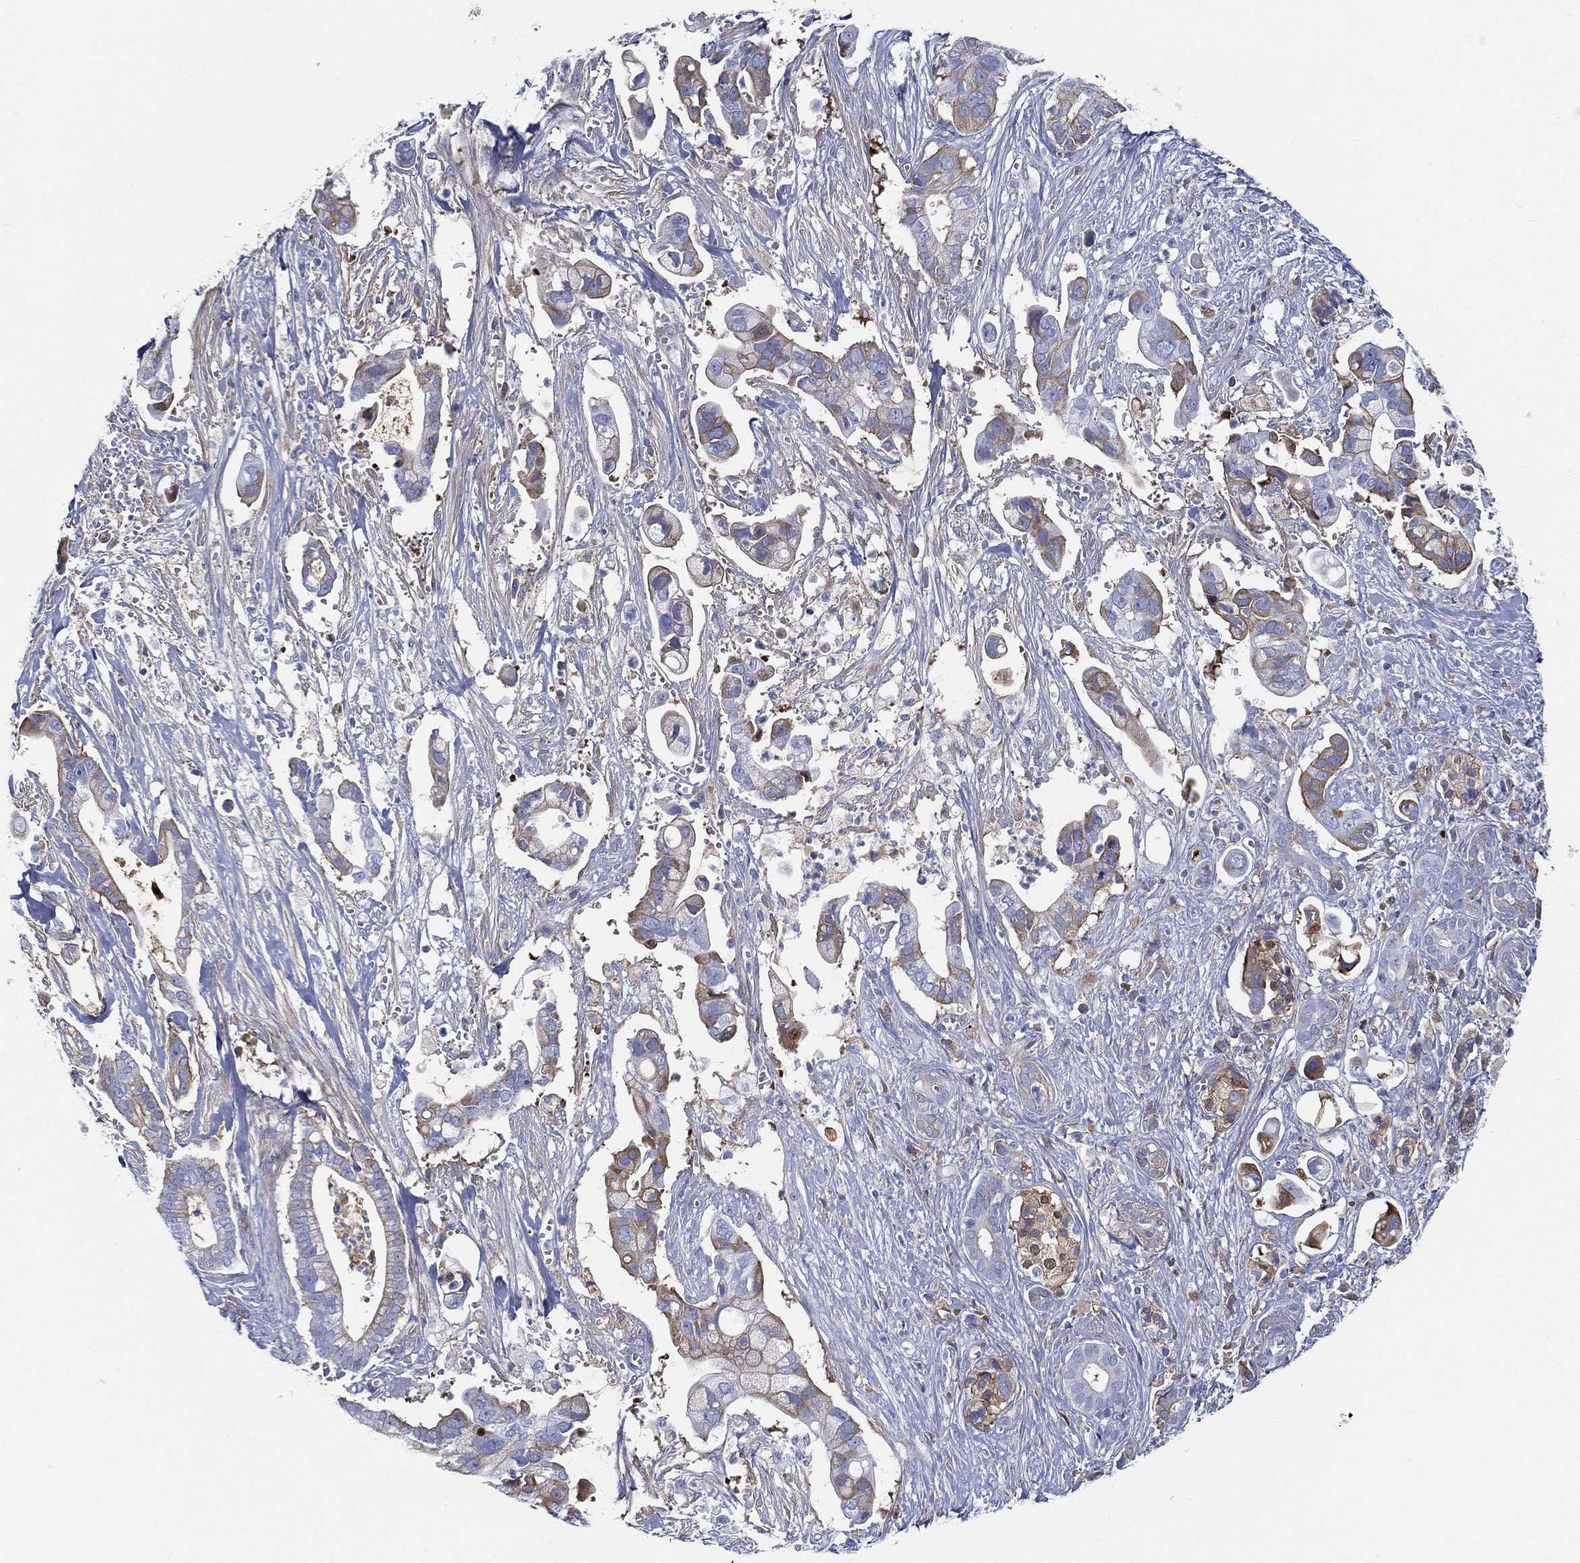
{"staining": {"intensity": "moderate", "quantity": "<25%", "location": "cytoplasmic/membranous"}, "tissue": "pancreatic cancer", "cell_type": "Tumor cells", "image_type": "cancer", "snomed": [{"axis": "morphology", "description": "Adenocarcinoma, NOS"}, {"axis": "topography", "description": "Pancreas"}], "caption": "This is a histology image of immunohistochemistry staining of adenocarcinoma (pancreatic), which shows moderate expression in the cytoplasmic/membranous of tumor cells.", "gene": "IFNB1", "patient": {"sex": "male", "age": 61}}